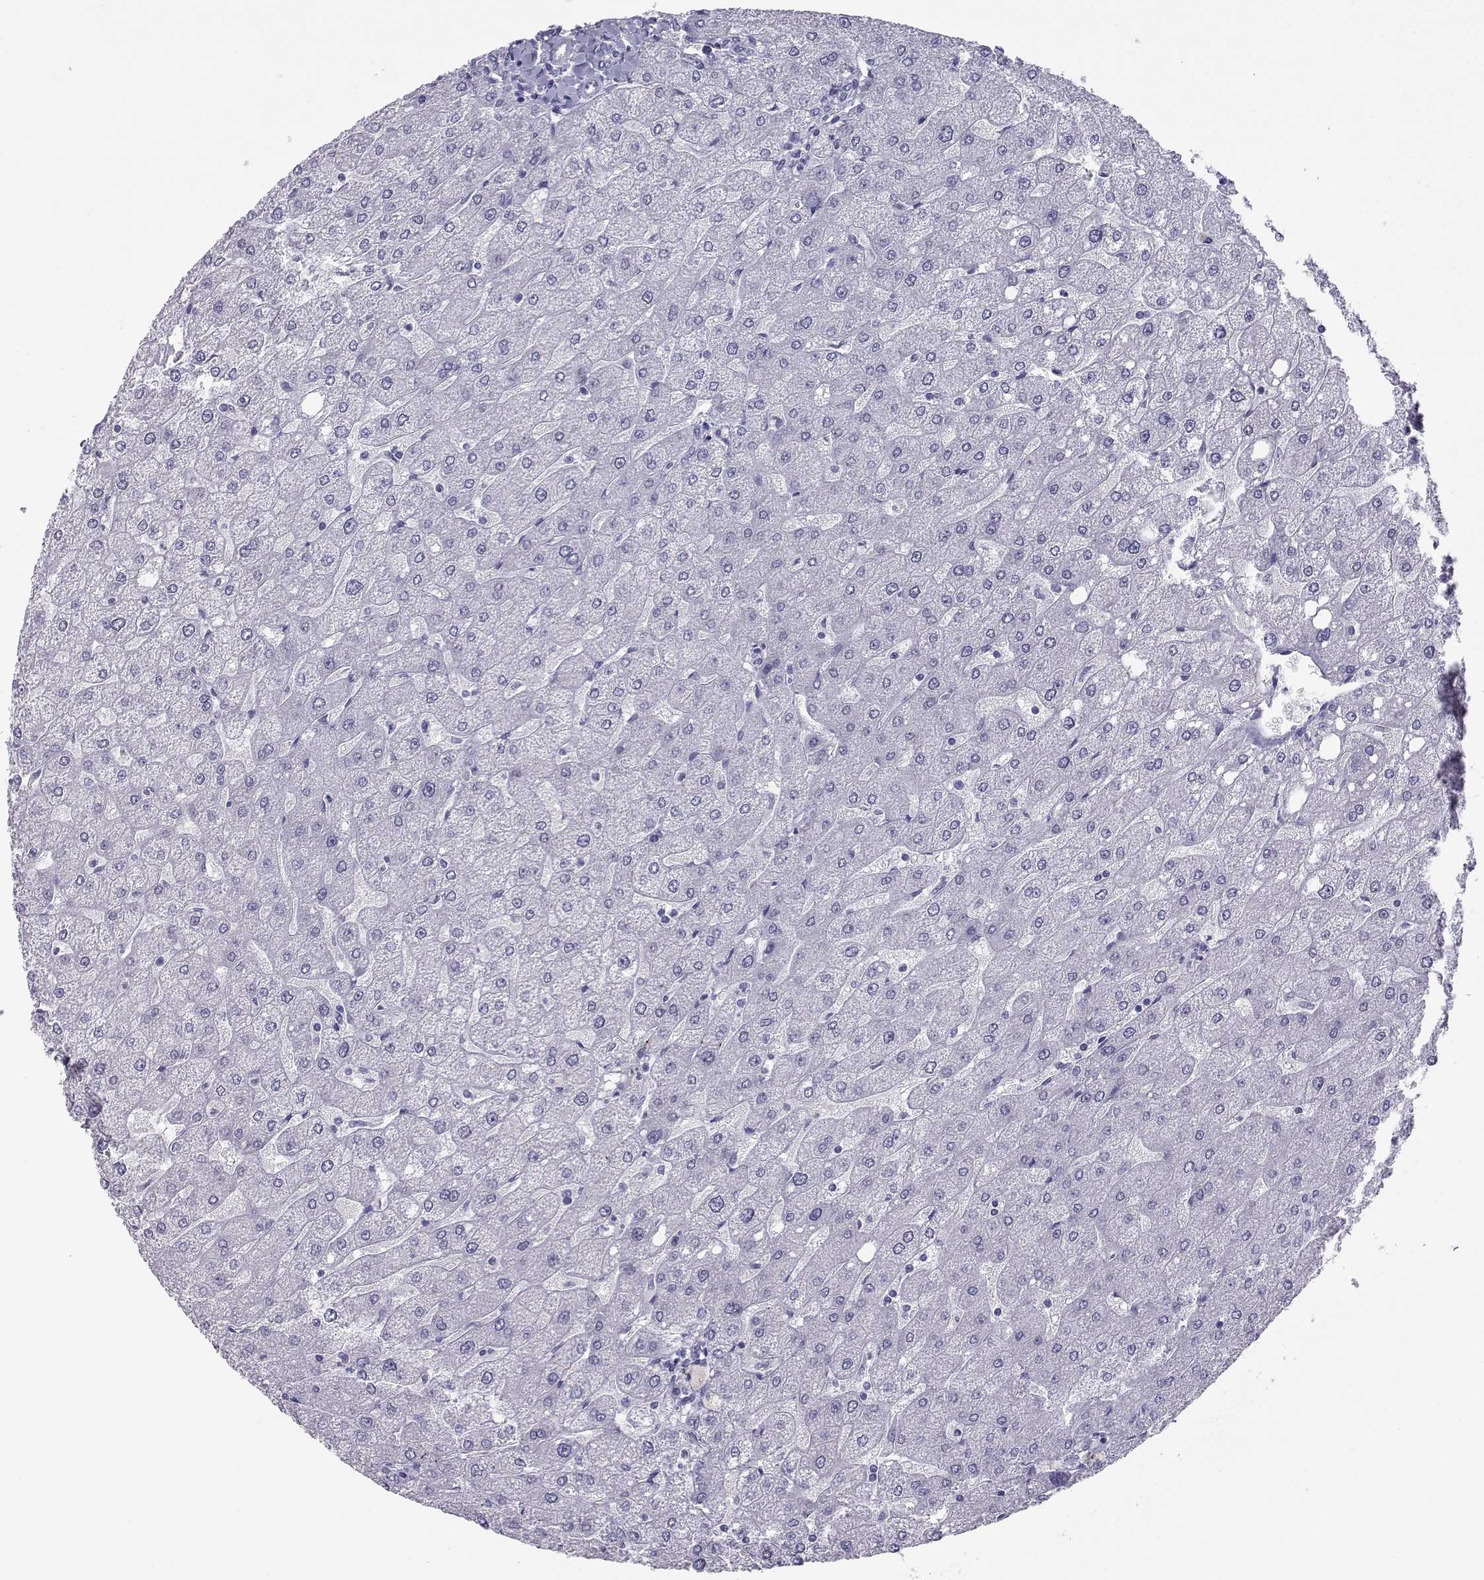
{"staining": {"intensity": "negative", "quantity": "none", "location": "none"}, "tissue": "liver", "cell_type": "Cholangiocytes", "image_type": "normal", "snomed": [{"axis": "morphology", "description": "Normal tissue, NOS"}, {"axis": "topography", "description": "Liver"}], "caption": "IHC of benign liver shows no expression in cholangiocytes.", "gene": "SST", "patient": {"sex": "male", "age": 67}}